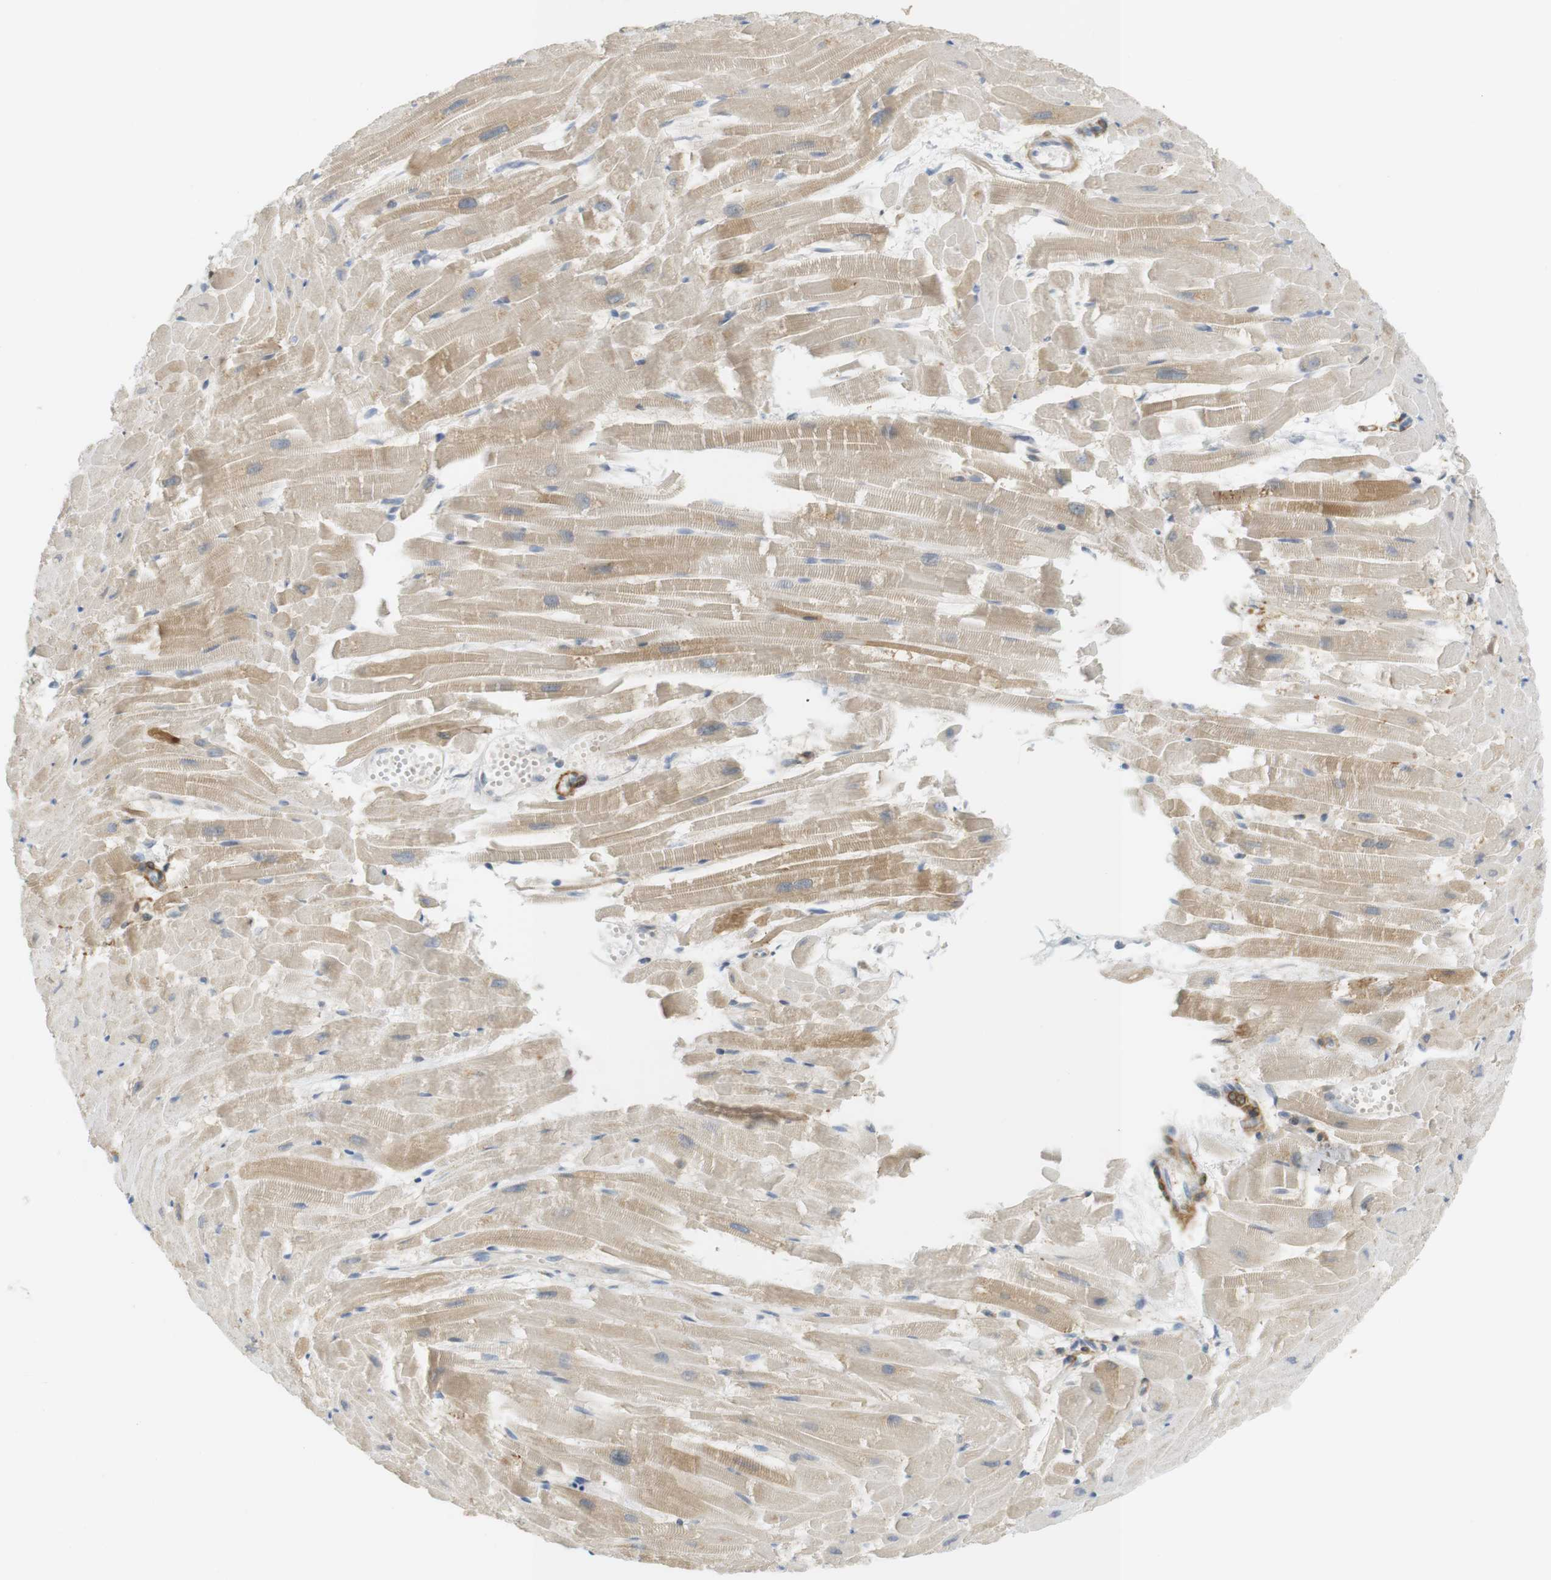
{"staining": {"intensity": "moderate", "quantity": "25%-75%", "location": "cytoplasmic/membranous"}, "tissue": "heart muscle", "cell_type": "Cardiomyocytes", "image_type": "normal", "snomed": [{"axis": "morphology", "description": "Normal tissue, NOS"}, {"axis": "topography", "description": "Heart"}], "caption": "Normal heart muscle was stained to show a protein in brown. There is medium levels of moderate cytoplasmic/membranous expression in about 25%-75% of cardiomyocytes.", "gene": "PDE3A", "patient": {"sex": "female", "age": 19}}